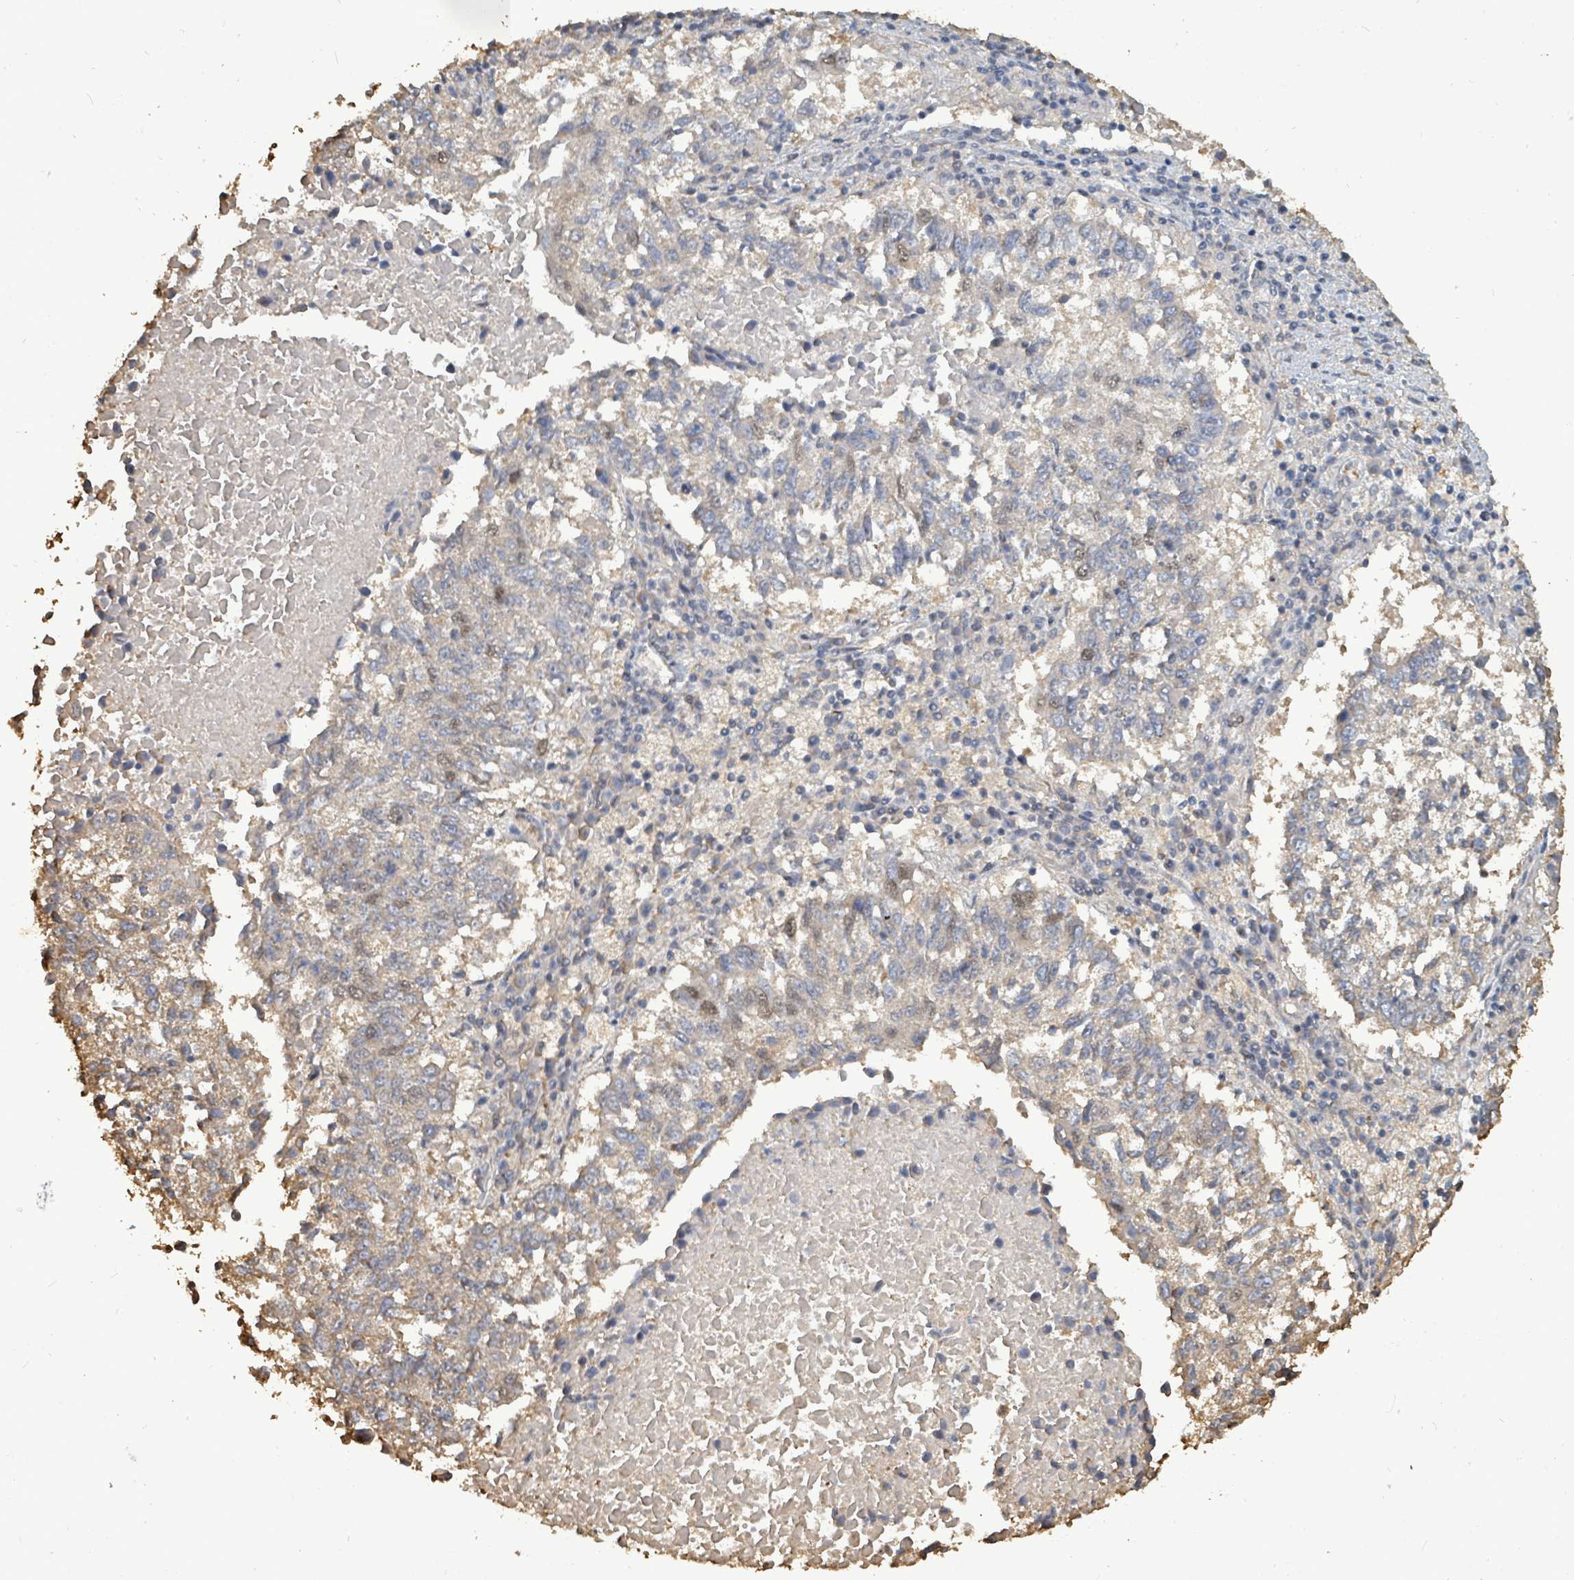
{"staining": {"intensity": "weak", "quantity": "<25%", "location": "cytoplasmic/membranous"}, "tissue": "lung cancer", "cell_type": "Tumor cells", "image_type": "cancer", "snomed": [{"axis": "morphology", "description": "Squamous cell carcinoma, NOS"}, {"axis": "topography", "description": "Lung"}], "caption": "The histopathology image displays no significant positivity in tumor cells of lung squamous cell carcinoma.", "gene": "C6orf52", "patient": {"sex": "male", "age": 73}}